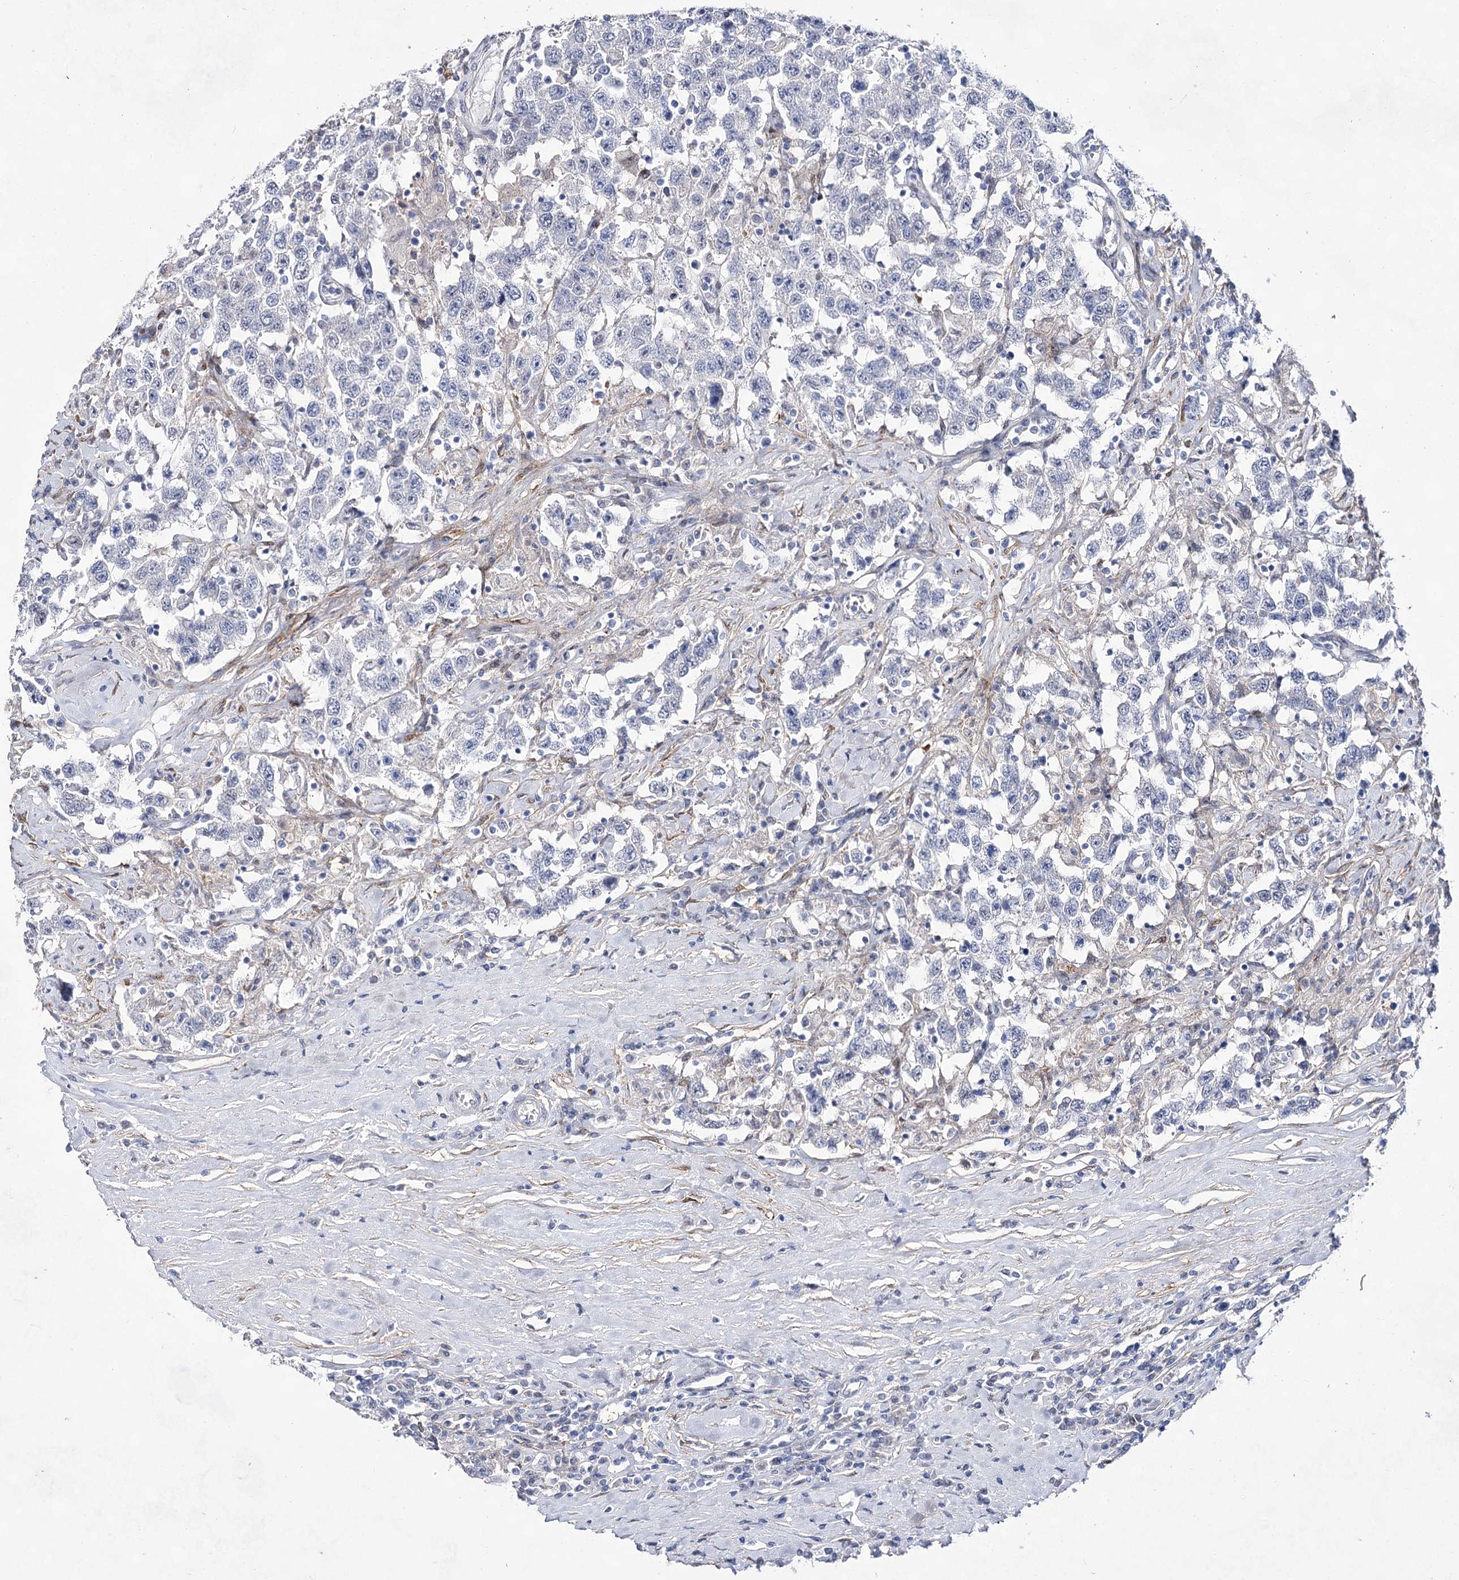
{"staining": {"intensity": "negative", "quantity": "none", "location": "none"}, "tissue": "testis cancer", "cell_type": "Tumor cells", "image_type": "cancer", "snomed": [{"axis": "morphology", "description": "Seminoma, NOS"}, {"axis": "topography", "description": "Testis"}], "caption": "Immunohistochemical staining of human testis cancer displays no significant staining in tumor cells. (DAB (3,3'-diaminobenzidine) immunohistochemistry (IHC) visualized using brightfield microscopy, high magnification).", "gene": "UGDH", "patient": {"sex": "male", "age": 41}}